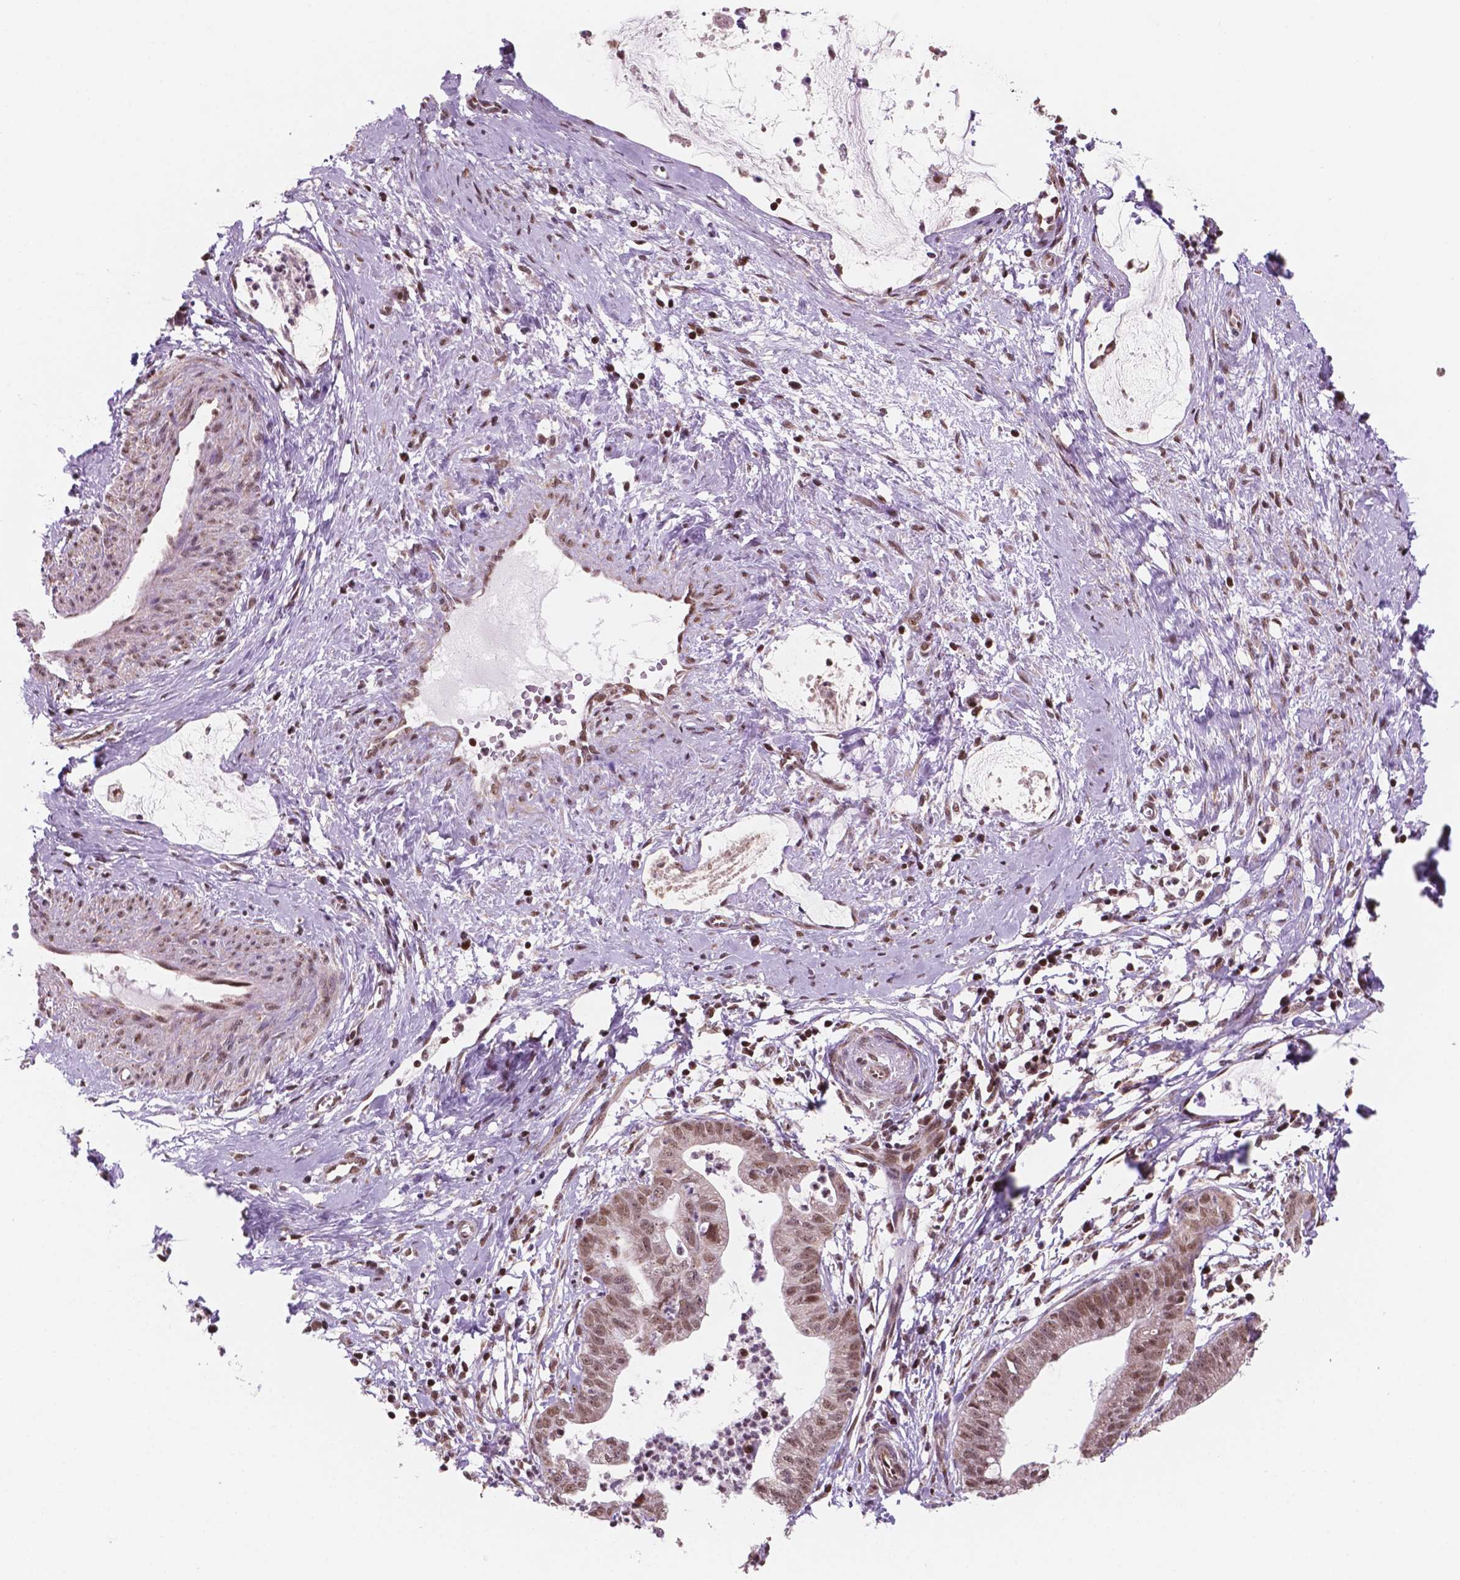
{"staining": {"intensity": "moderate", "quantity": ">75%", "location": "cytoplasmic/membranous,nuclear"}, "tissue": "cervical cancer", "cell_type": "Tumor cells", "image_type": "cancer", "snomed": [{"axis": "morphology", "description": "Normal tissue, NOS"}, {"axis": "morphology", "description": "Adenocarcinoma, NOS"}, {"axis": "topography", "description": "Cervix"}], "caption": "Immunohistochemical staining of human adenocarcinoma (cervical) displays medium levels of moderate cytoplasmic/membranous and nuclear protein staining in about >75% of tumor cells.", "gene": "NDUFA10", "patient": {"sex": "female", "age": 38}}